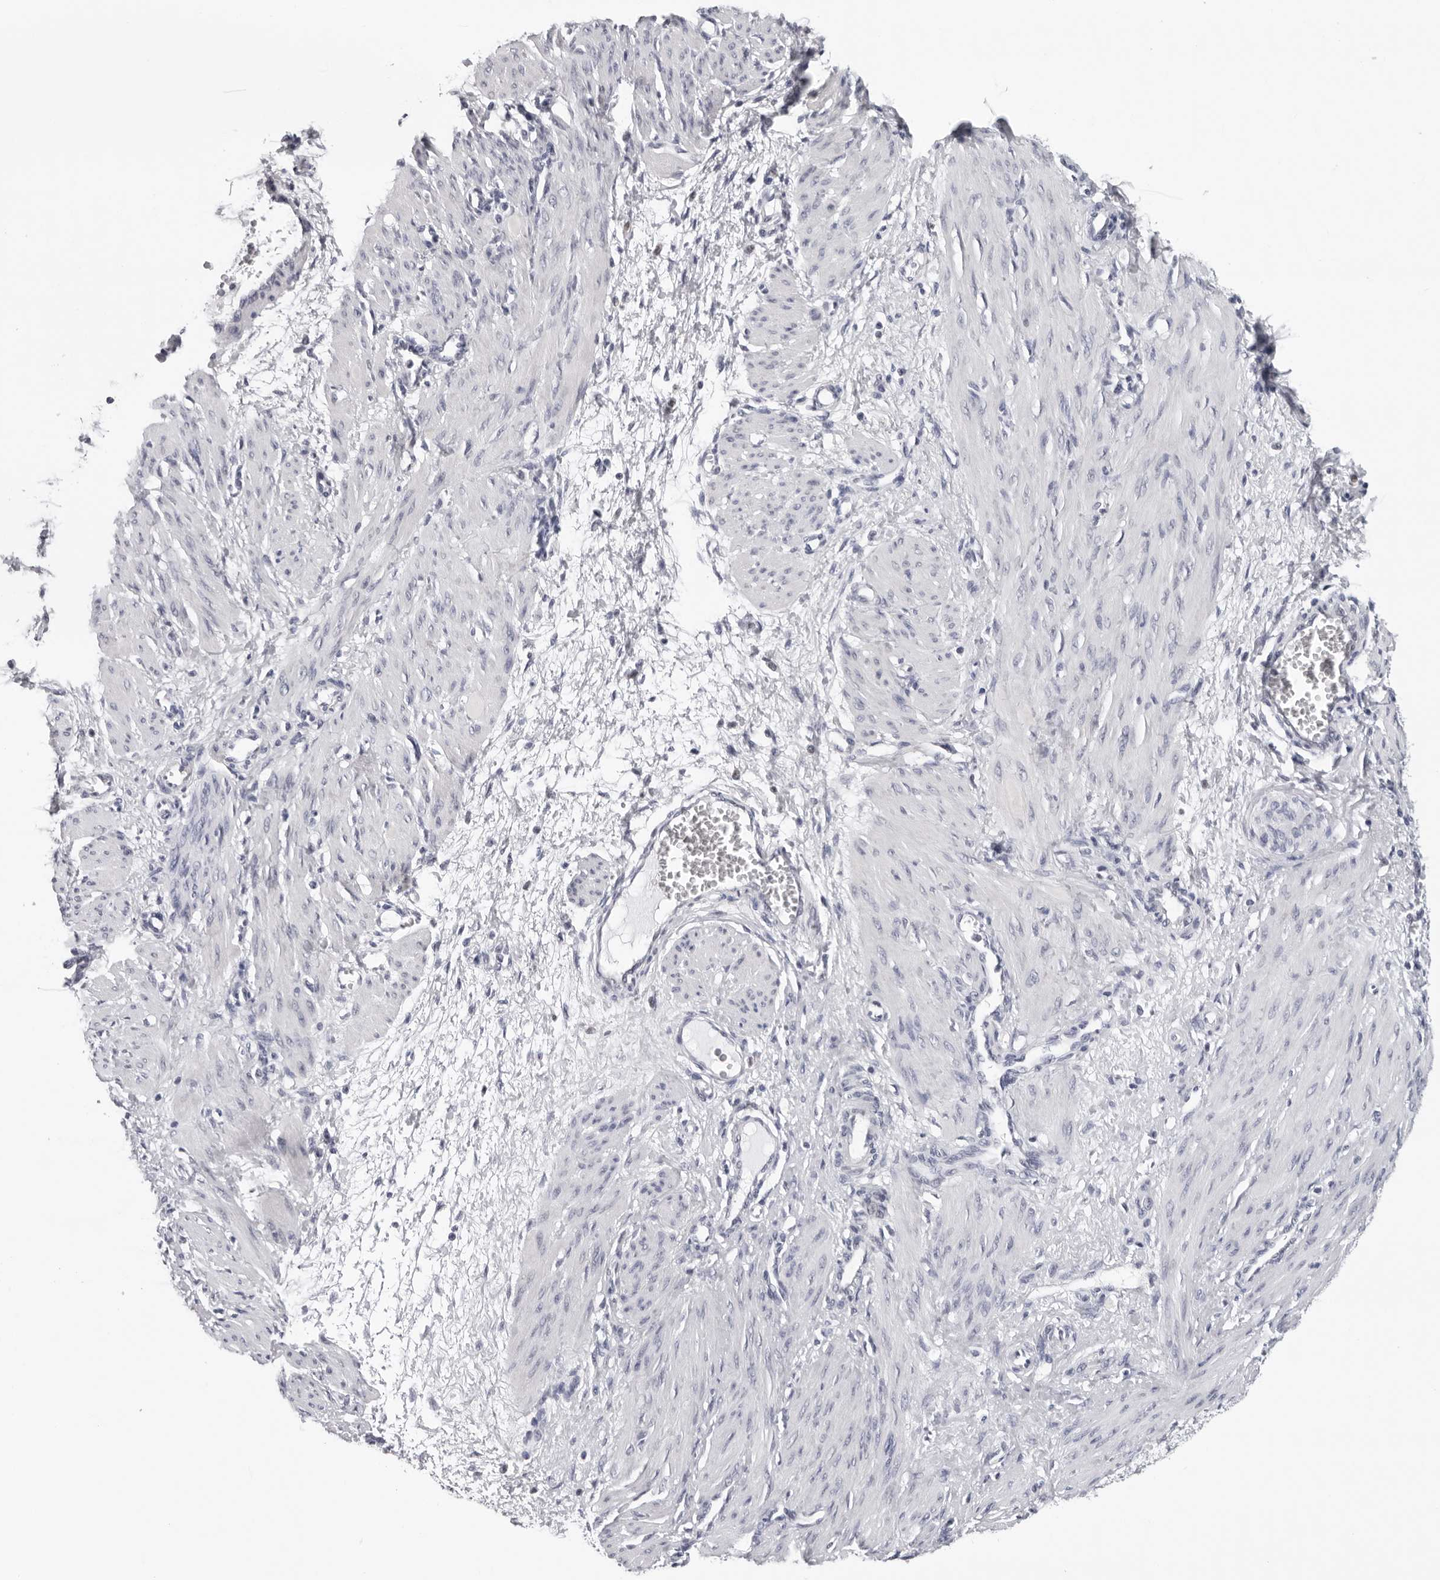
{"staining": {"intensity": "negative", "quantity": "none", "location": "none"}, "tissue": "smooth muscle", "cell_type": "Smooth muscle cells", "image_type": "normal", "snomed": [{"axis": "morphology", "description": "Normal tissue, NOS"}, {"axis": "topography", "description": "Endometrium"}], "caption": "There is no significant expression in smooth muscle cells of smooth muscle. (DAB immunohistochemistry visualized using brightfield microscopy, high magnification).", "gene": "CPT2", "patient": {"sex": "female", "age": 33}}